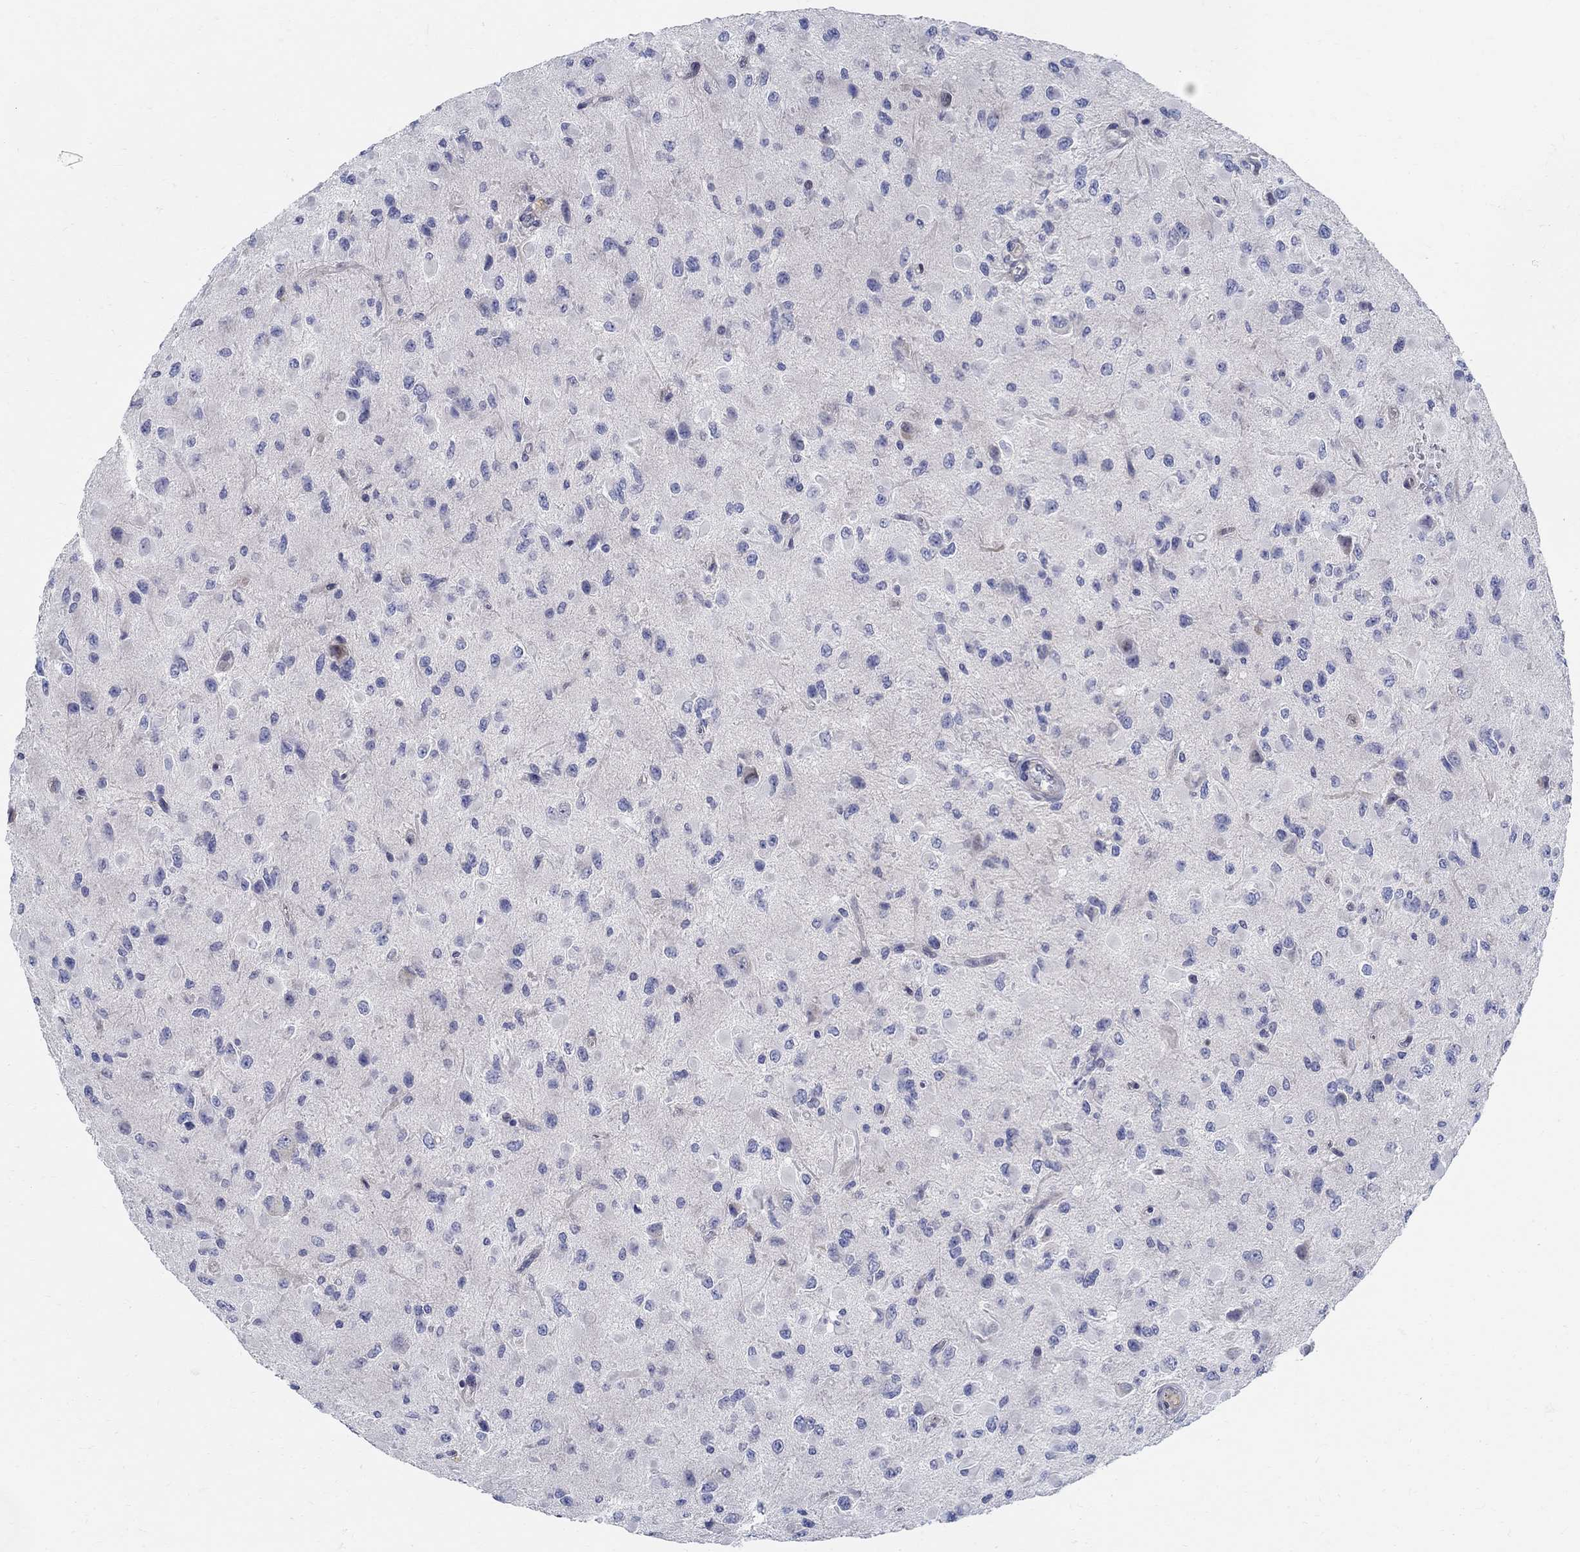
{"staining": {"intensity": "negative", "quantity": "none", "location": "none"}, "tissue": "glioma", "cell_type": "Tumor cells", "image_type": "cancer", "snomed": [{"axis": "morphology", "description": "Glioma, malignant, High grade"}, {"axis": "topography", "description": "Cerebral cortex"}], "caption": "Image shows no significant protein positivity in tumor cells of glioma.", "gene": "C16orf46", "patient": {"sex": "male", "age": 35}}